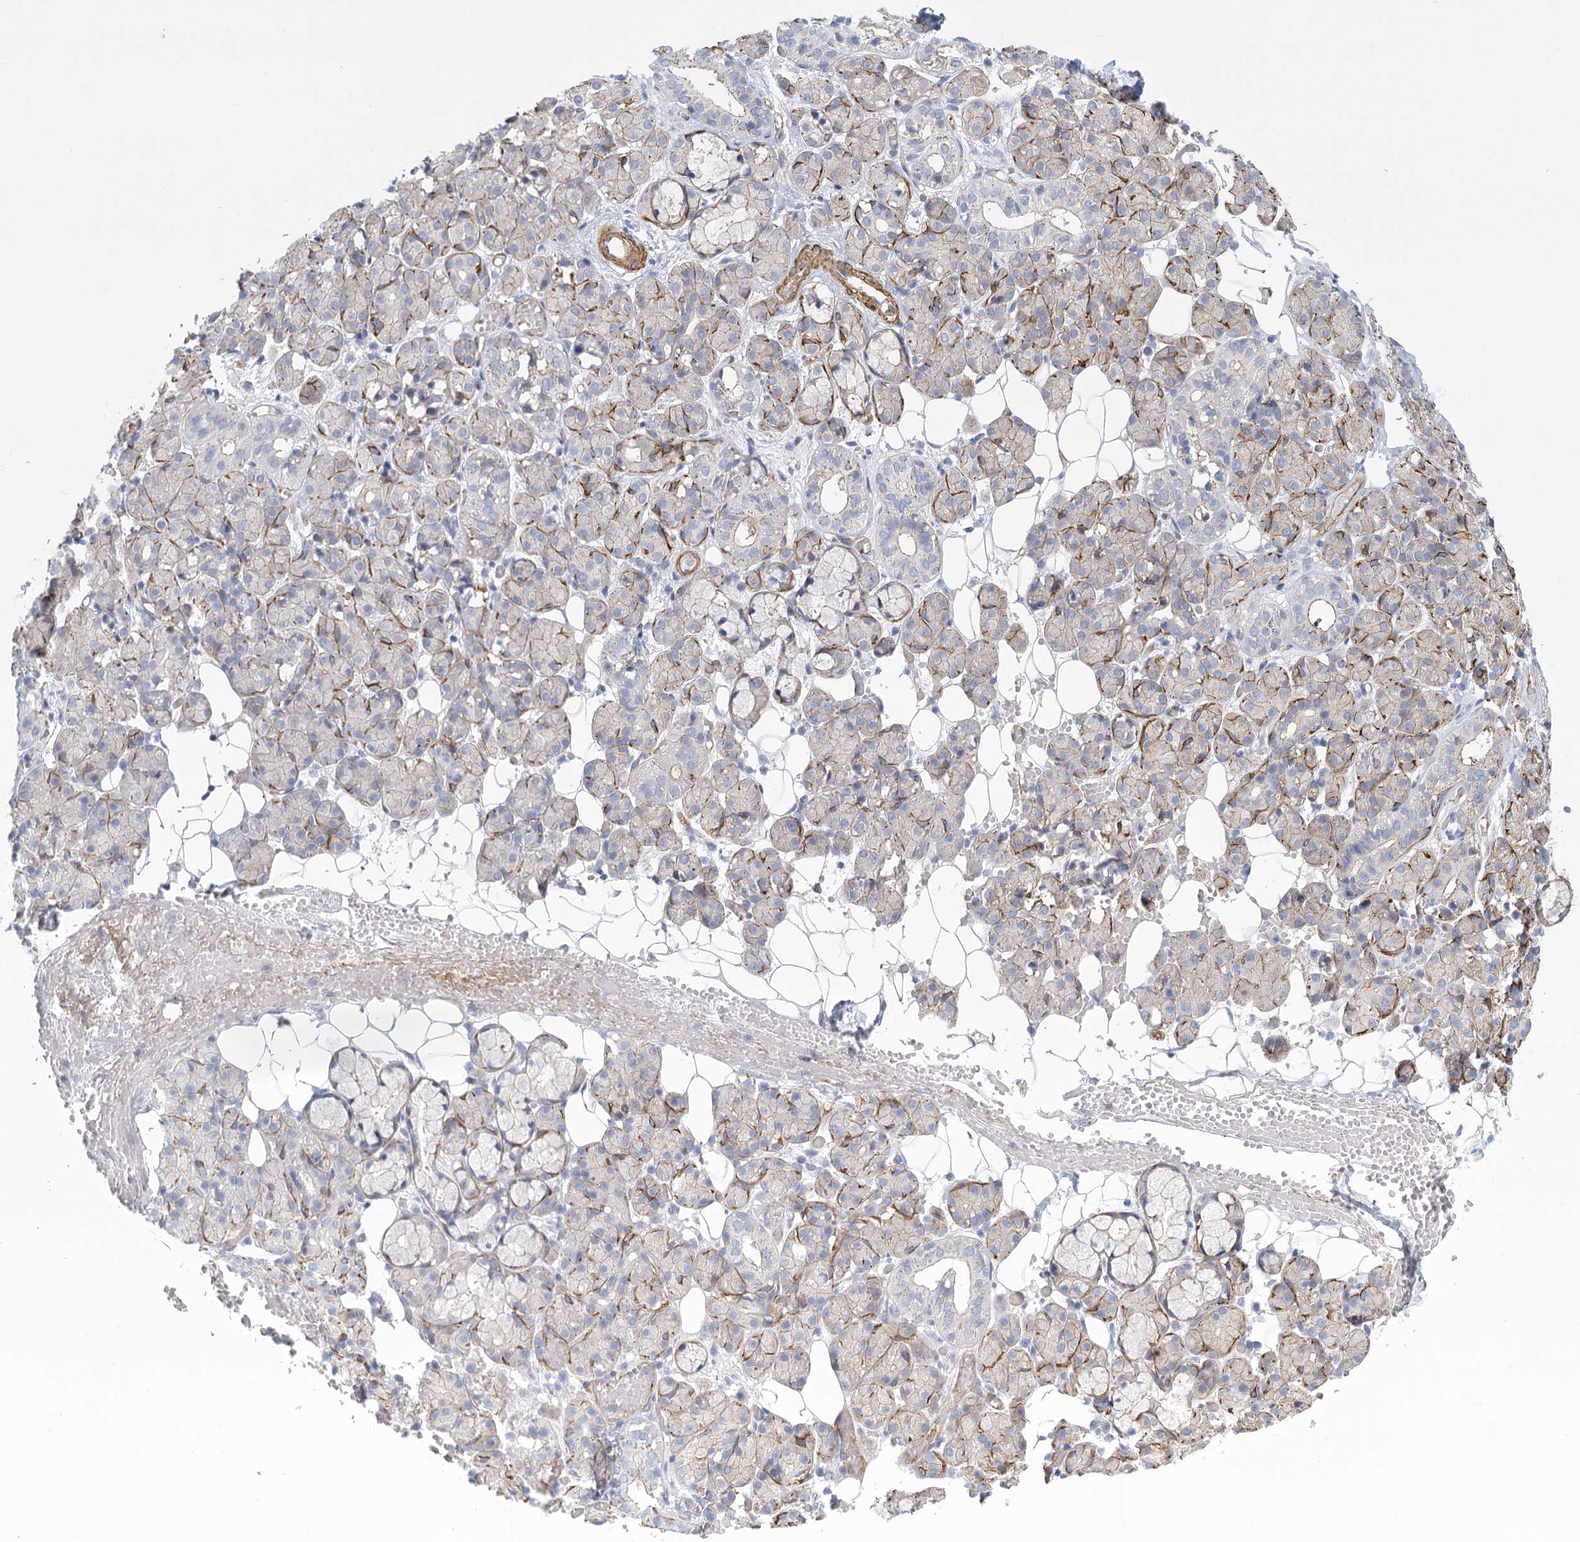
{"staining": {"intensity": "weak", "quantity": "25%-75%", "location": "cytoplasmic/membranous"}, "tissue": "salivary gland", "cell_type": "Glandular cells", "image_type": "normal", "snomed": [{"axis": "morphology", "description": "Normal tissue, NOS"}, {"axis": "topography", "description": "Salivary gland"}], "caption": "Weak cytoplasmic/membranous staining for a protein is appreciated in approximately 25%-75% of glandular cells of normal salivary gland using IHC.", "gene": "IFT46", "patient": {"sex": "male", "age": 63}}